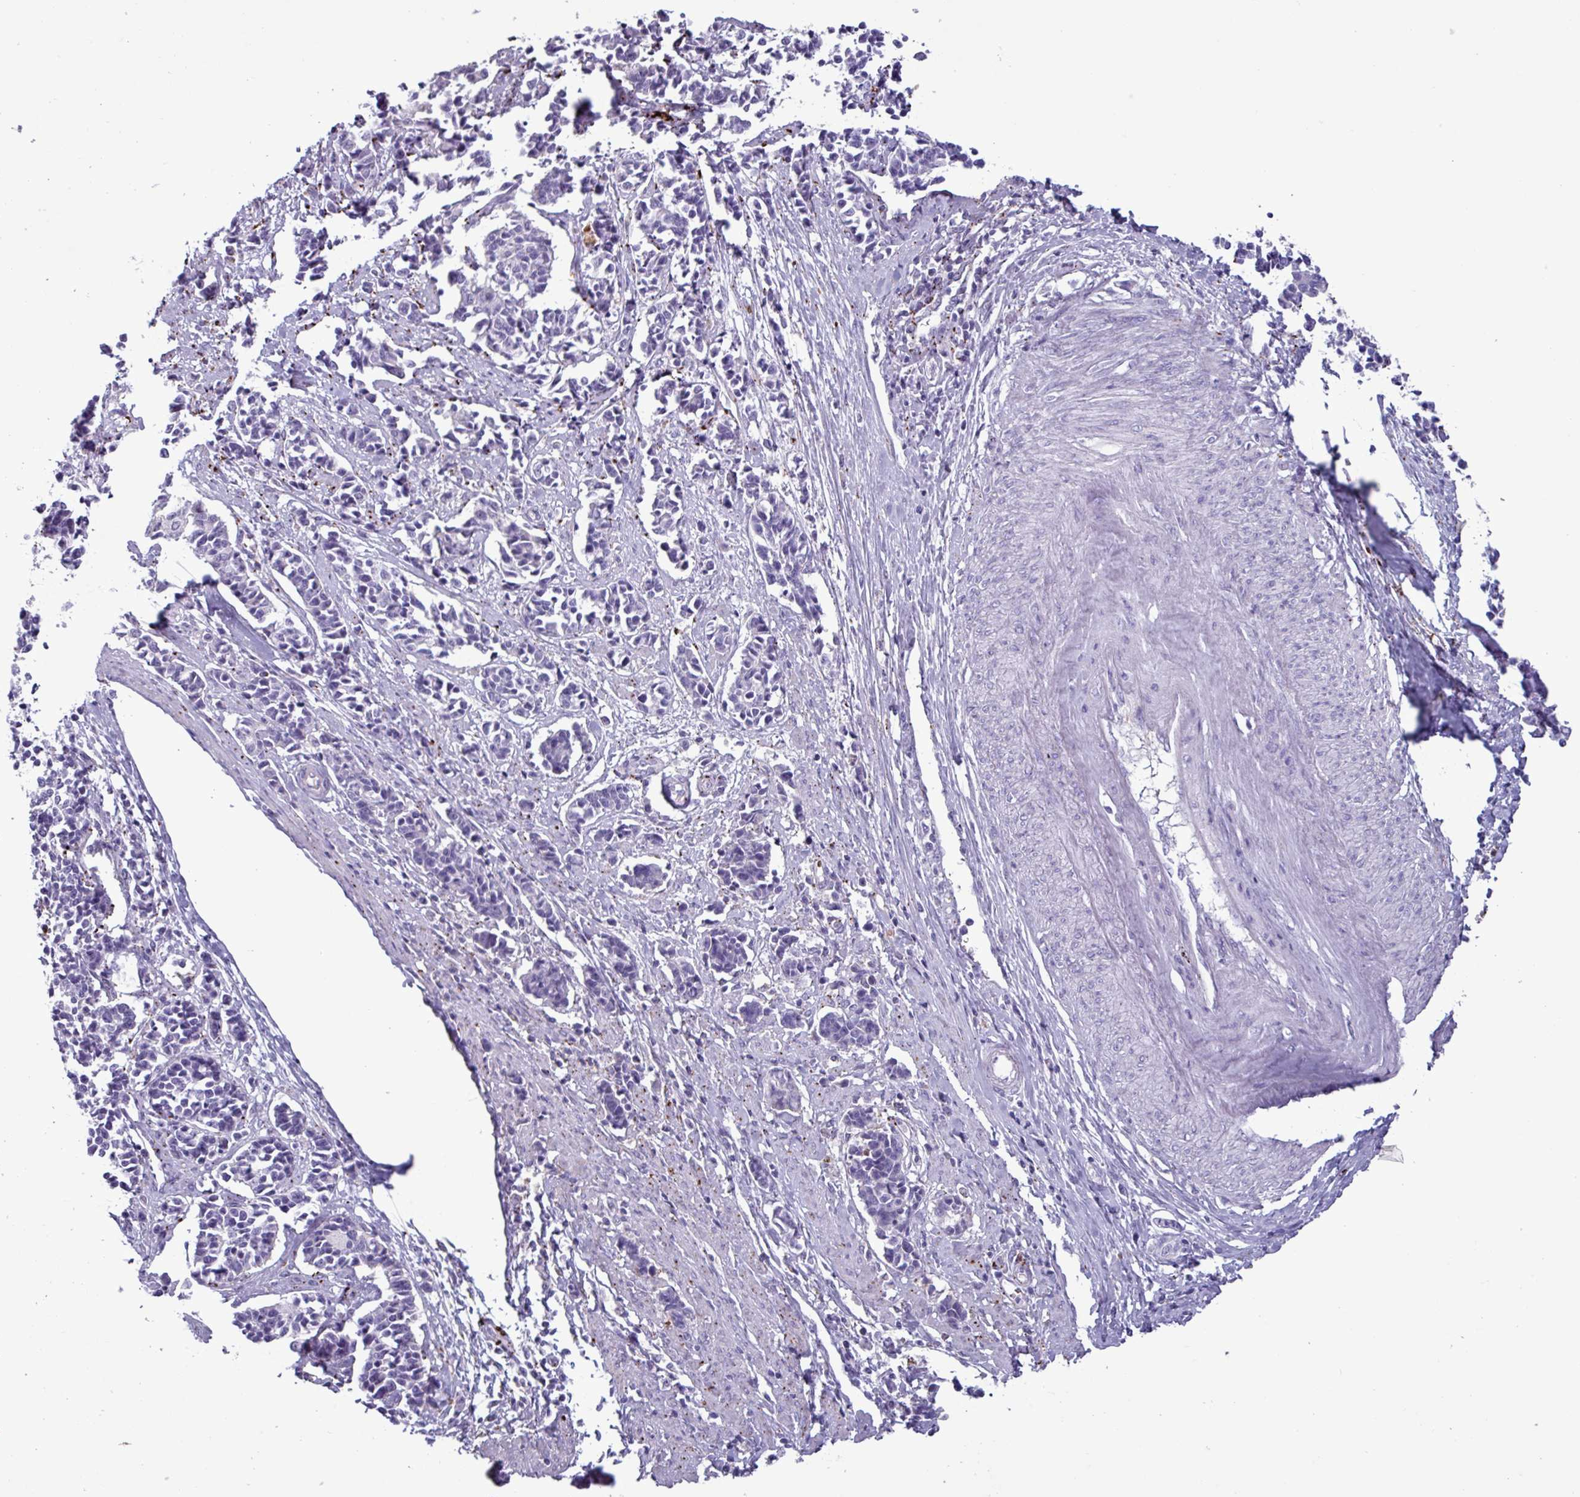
{"staining": {"intensity": "negative", "quantity": "none", "location": "none"}, "tissue": "cervical cancer", "cell_type": "Tumor cells", "image_type": "cancer", "snomed": [{"axis": "morphology", "description": "Normal tissue, NOS"}, {"axis": "morphology", "description": "Squamous cell carcinoma, NOS"}, {"axis": "topography", "description": "Cervix"}], "caption": "A histopathology image of cervical cancer stained for a protein shows no brown staining in tumor cells.", "gene": "PLIN2", "patient": {"sex": "female", "age": 35}}